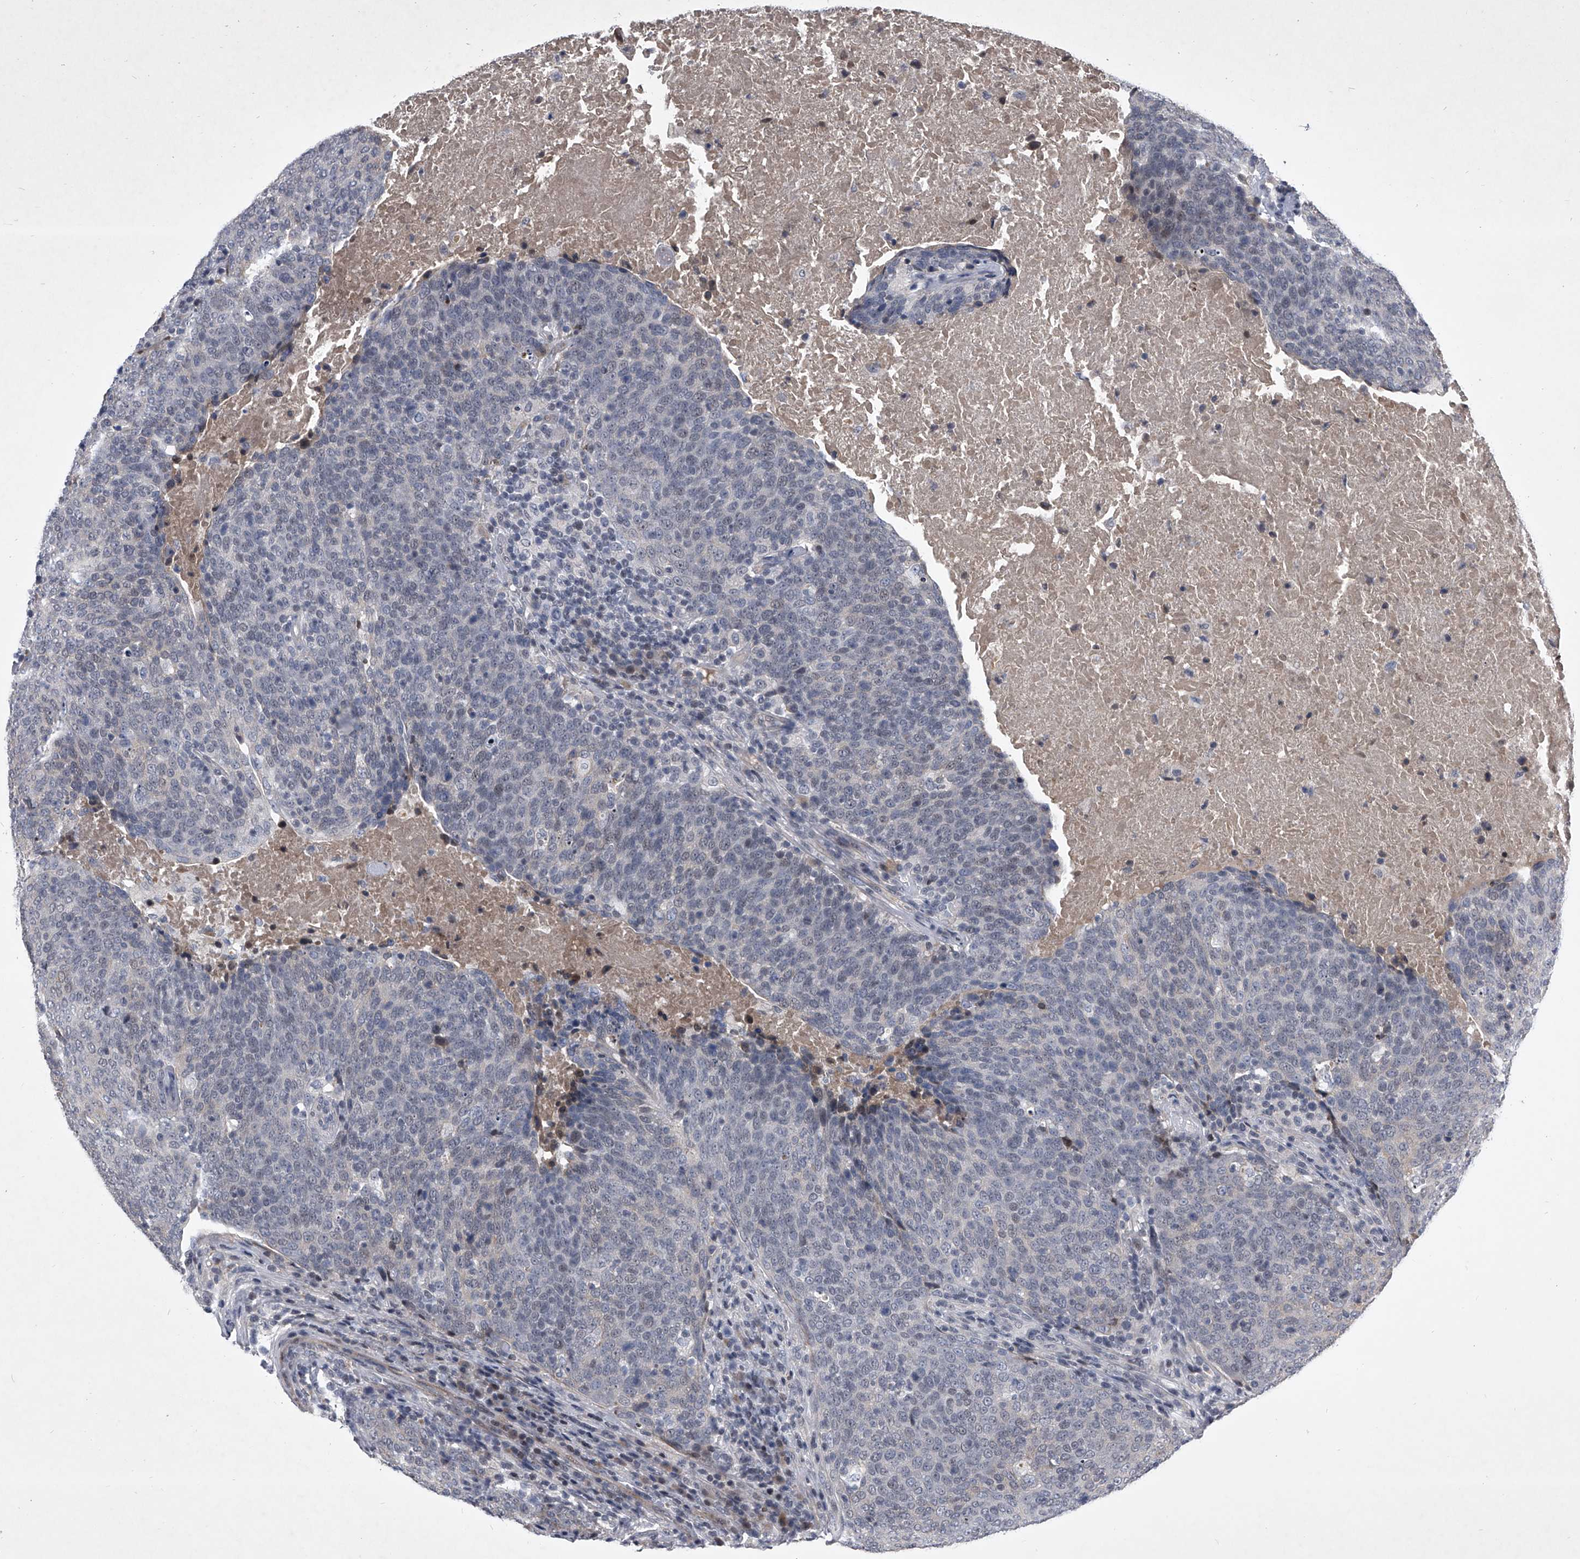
{"staining": {"intensity": "negative", "quantity": "none", "location": "none"}, "tissue": "head and neck cancer", "cell_type": "Tumor cells", "image_type": "cancer", "snomed": [{"axis": "morphology", "description": "Squamous cell carcinoma, NOS"}, {"axis": "morphology", "description": "Squamous cell carcinoma, metastatic, NOS"}, {"axis": "topography", "description": "Lymph node"}, {"axis": "topography", "description": "Head-Neck"}], "caption": "There is no significant positivity in tumor cells of squamous cell carcinoma (head and neck). The staining is performed using DAB (3,3'-diaminobenzidine) brown chromogen with nuclei counter-stained in using hematoxylin.", "gene": "ZNF76", "patient": {"sex": "male", "age": 62}}